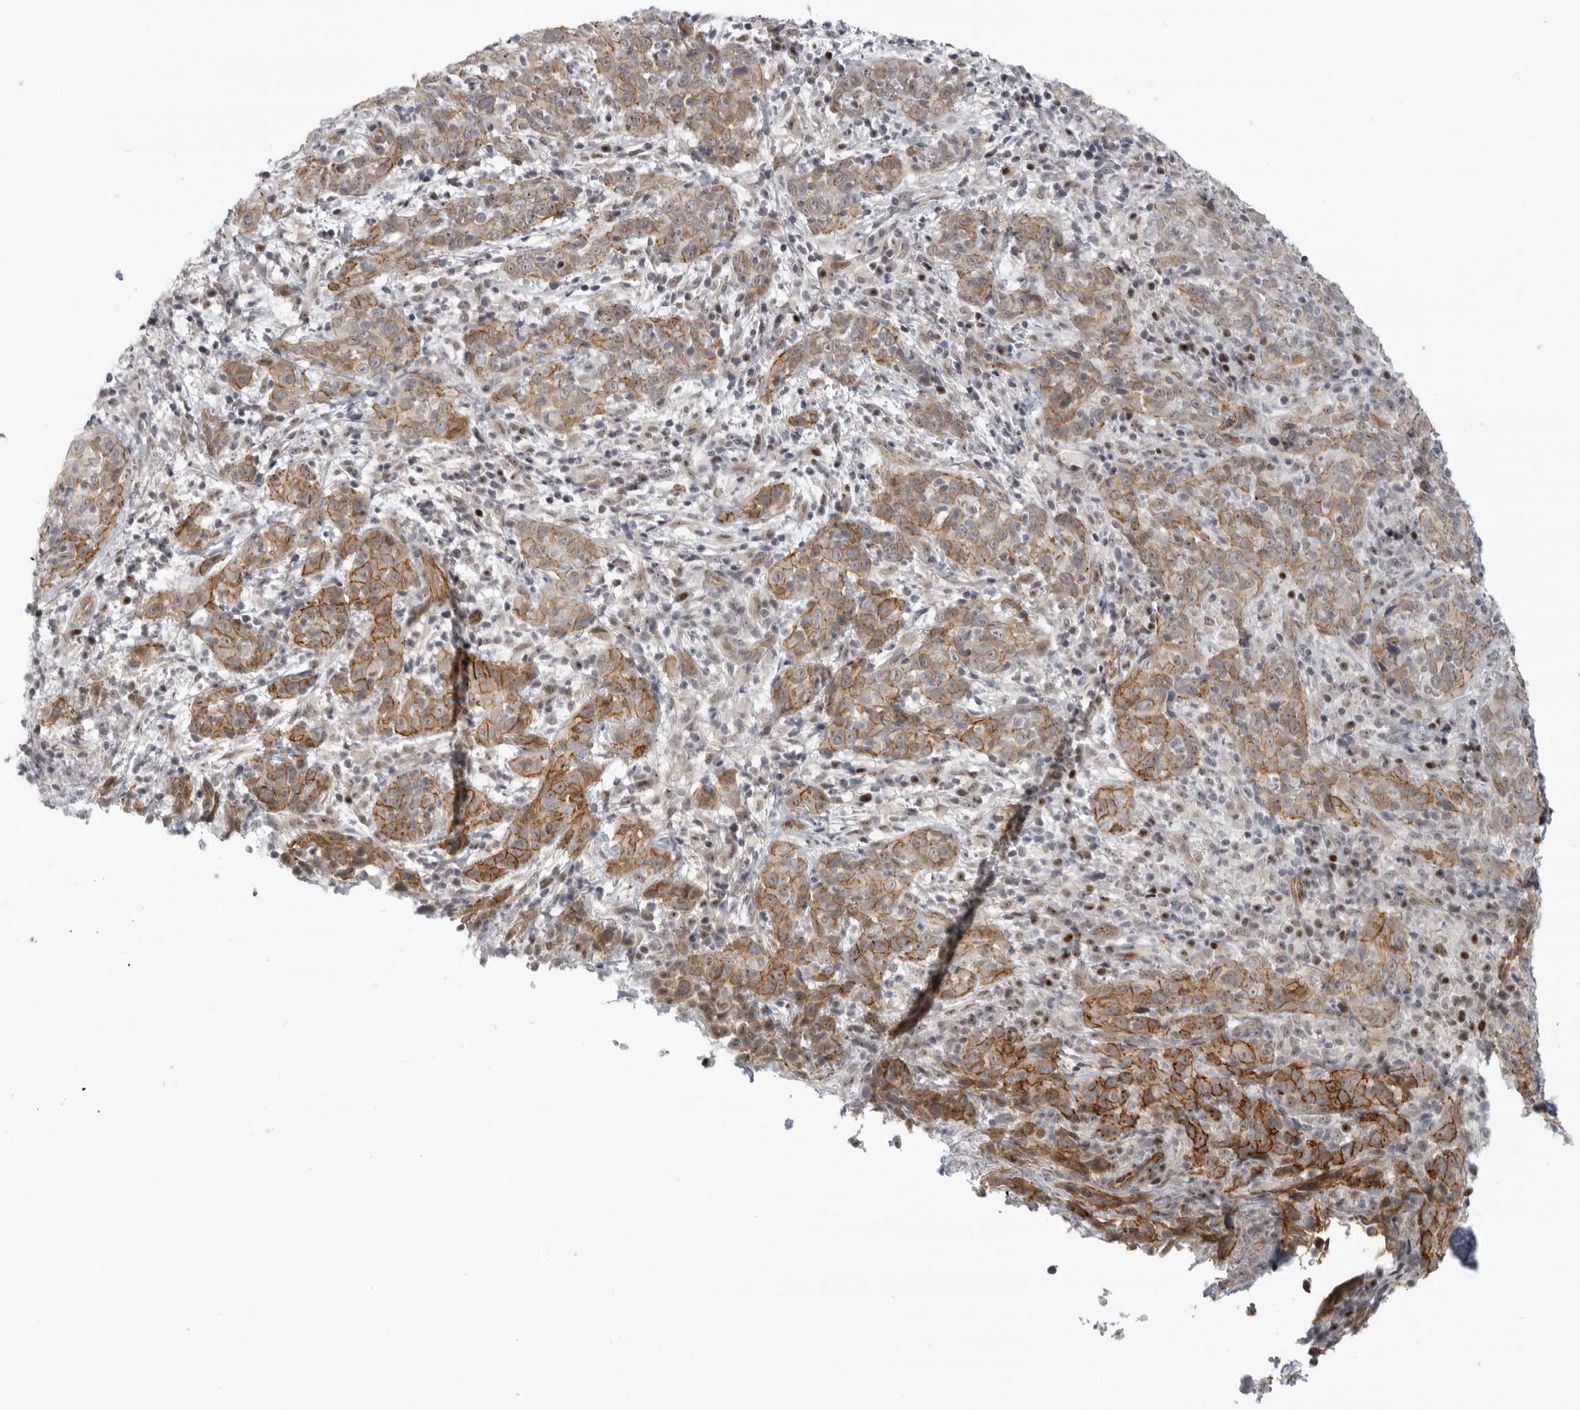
{"staining": {"intensity": "moderate", "quantity": ">75%", "location": "cytoplasmic/membranous"}, "tissue": "cervical cancer", "cell_type": "Tumor cells", "image_type": "cancer", "snomed": [{"axis": "morphology", "description": "Squamous cell carcinoma, NOS"}, {"axis": "topography", "description": "Cervix"}], "caption": "Approximately >75% of tumor cells in cervical cancer (squamous cell carcinoma) demonstrate moderate cytoplasmic/membranous protein positivity as visualized by brown immunohistochemical staining.", "gene": "CEP295NL", "patient": {"sex": "female", "age": 46}}